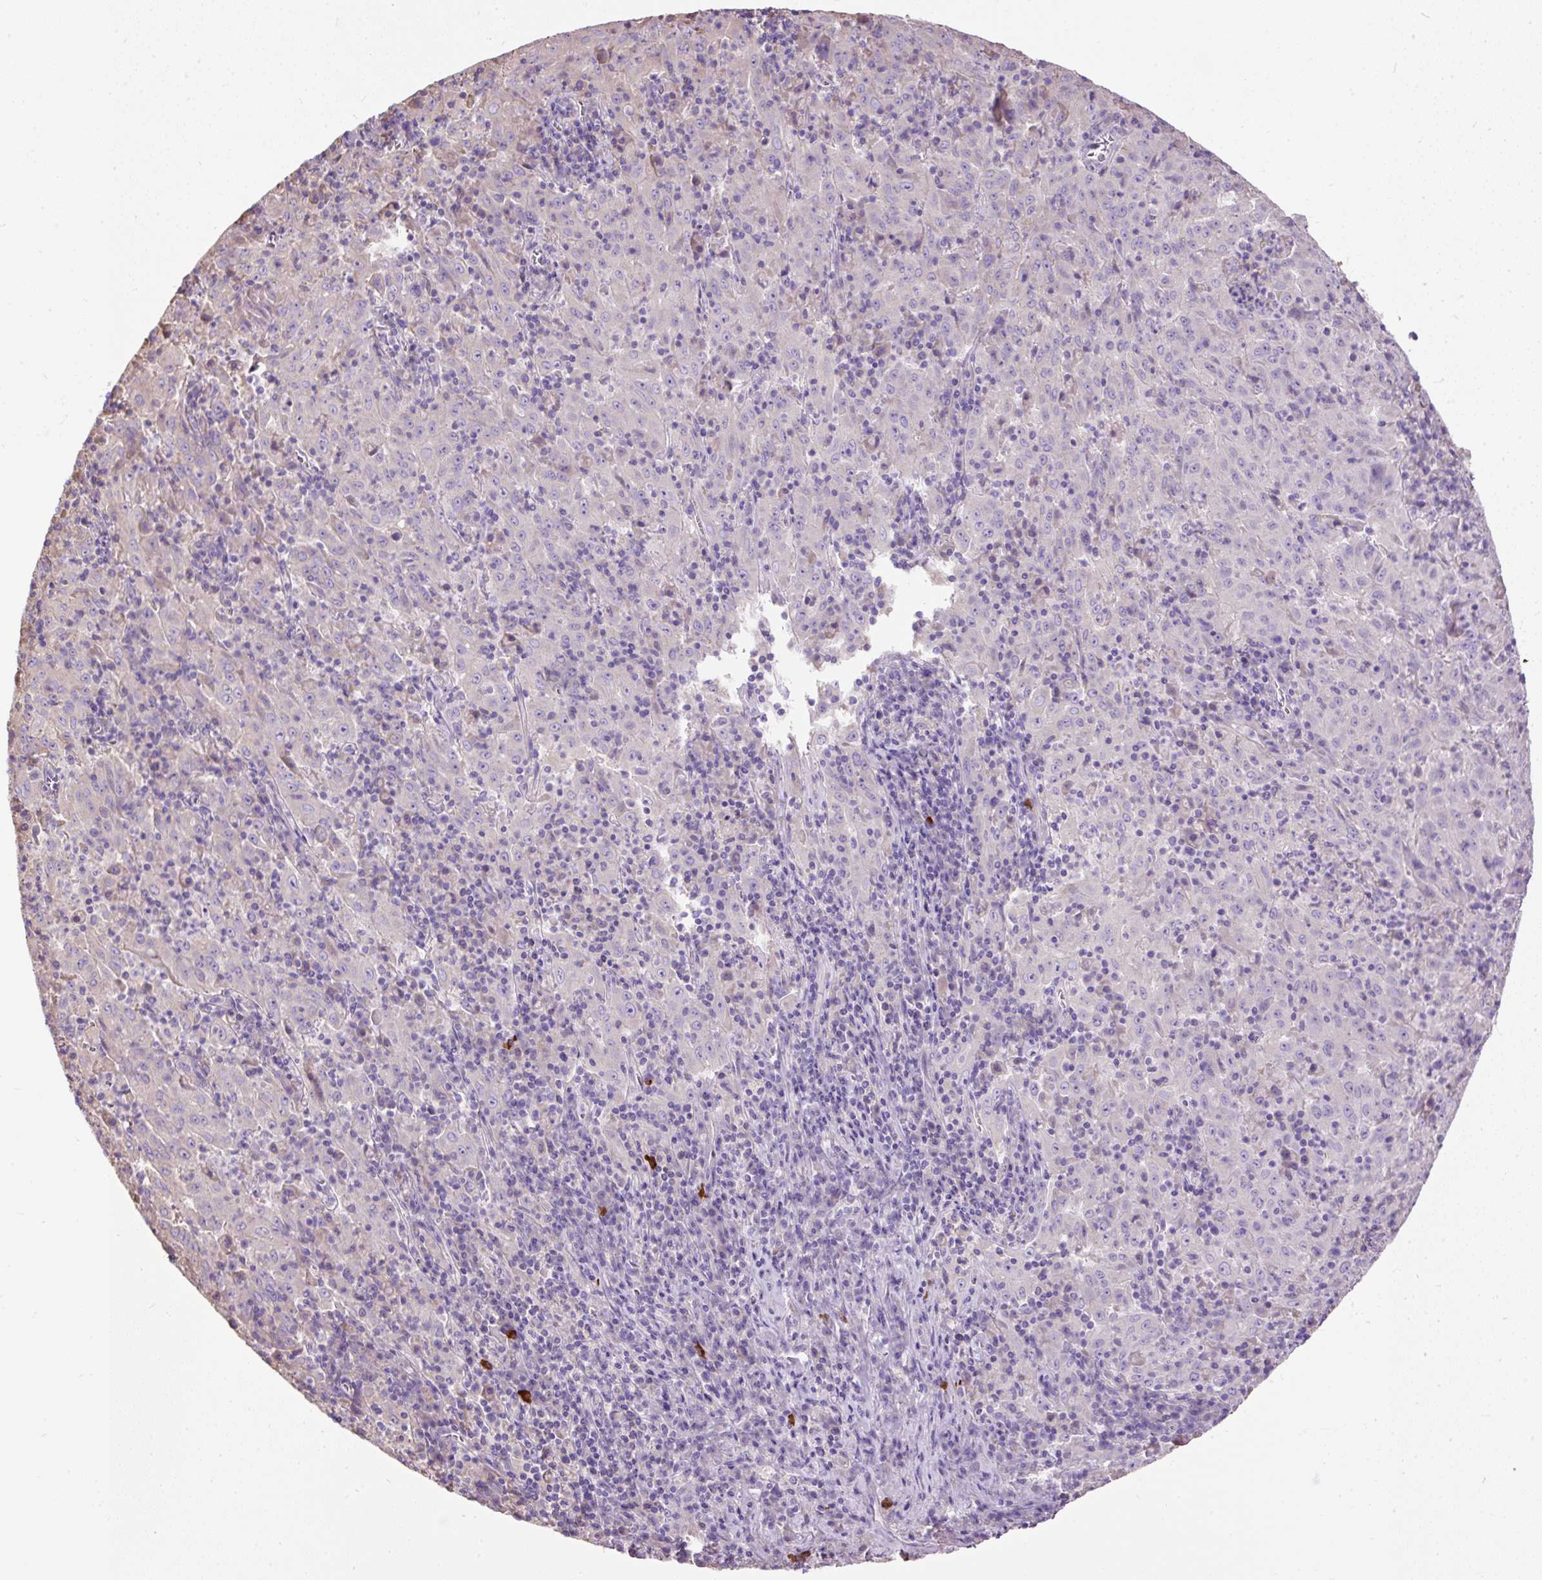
{"staining": {"intensity": "weak", "quantity": "<25%", "location": "cytoplasmic/membranous"}, "tissue": "pancreatic cancer", "cell_type": "Tumor cells", "image_type": "cancer", "snomed": [{"axis": "morphology", "description": "Adenocarcinoma, NOS"}, {"axis": "topography", "description": "Pancreas"}], "caption": "Immunohistochemistry (IHC) histopathology image of neoplastic tissue: human pancreatic adenocarcinoma stained with DAB shows no significant protein positivity in tumor cells.", "gene": "PDIA2", "patient": {"sex": "male", "age": 63}}